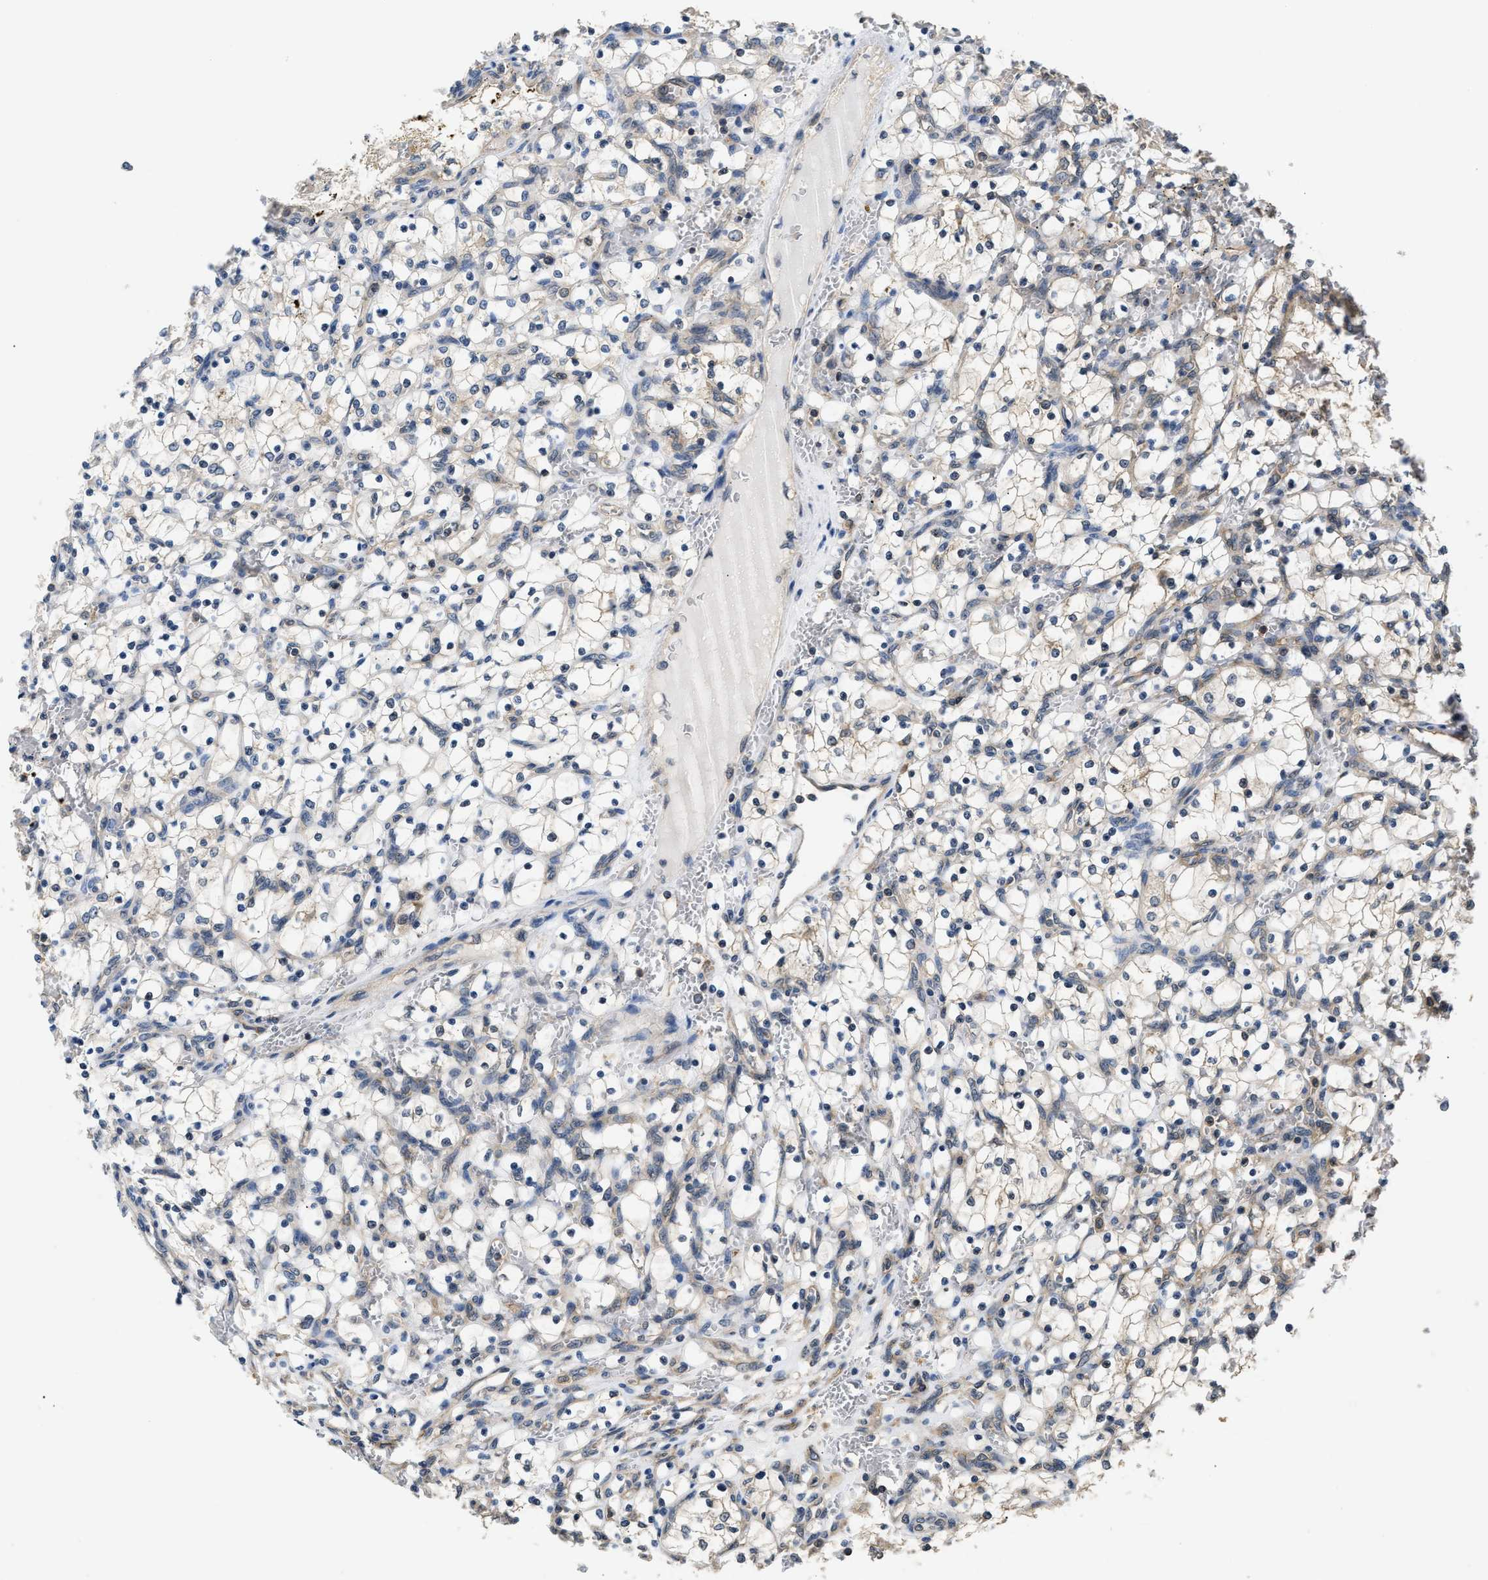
{"staining": {"intensity": "negative", "quantity": "none", "location": "none"}, "tissue": "renal cancer", "cell_type": "Tumor cells", "image_type": "cancer", "snomed": [{"axis": "morphology", "description": "Adenocarcinoma, NOS"}, {"axis": "topography", "description": "Kidney"}], "caption": "A histopathology image of renal cancer stained for a protein exhibits no brown staining in tumor cells.", "gene": "DNAJC2", "patient": {"sex": "female", "age": 69}}